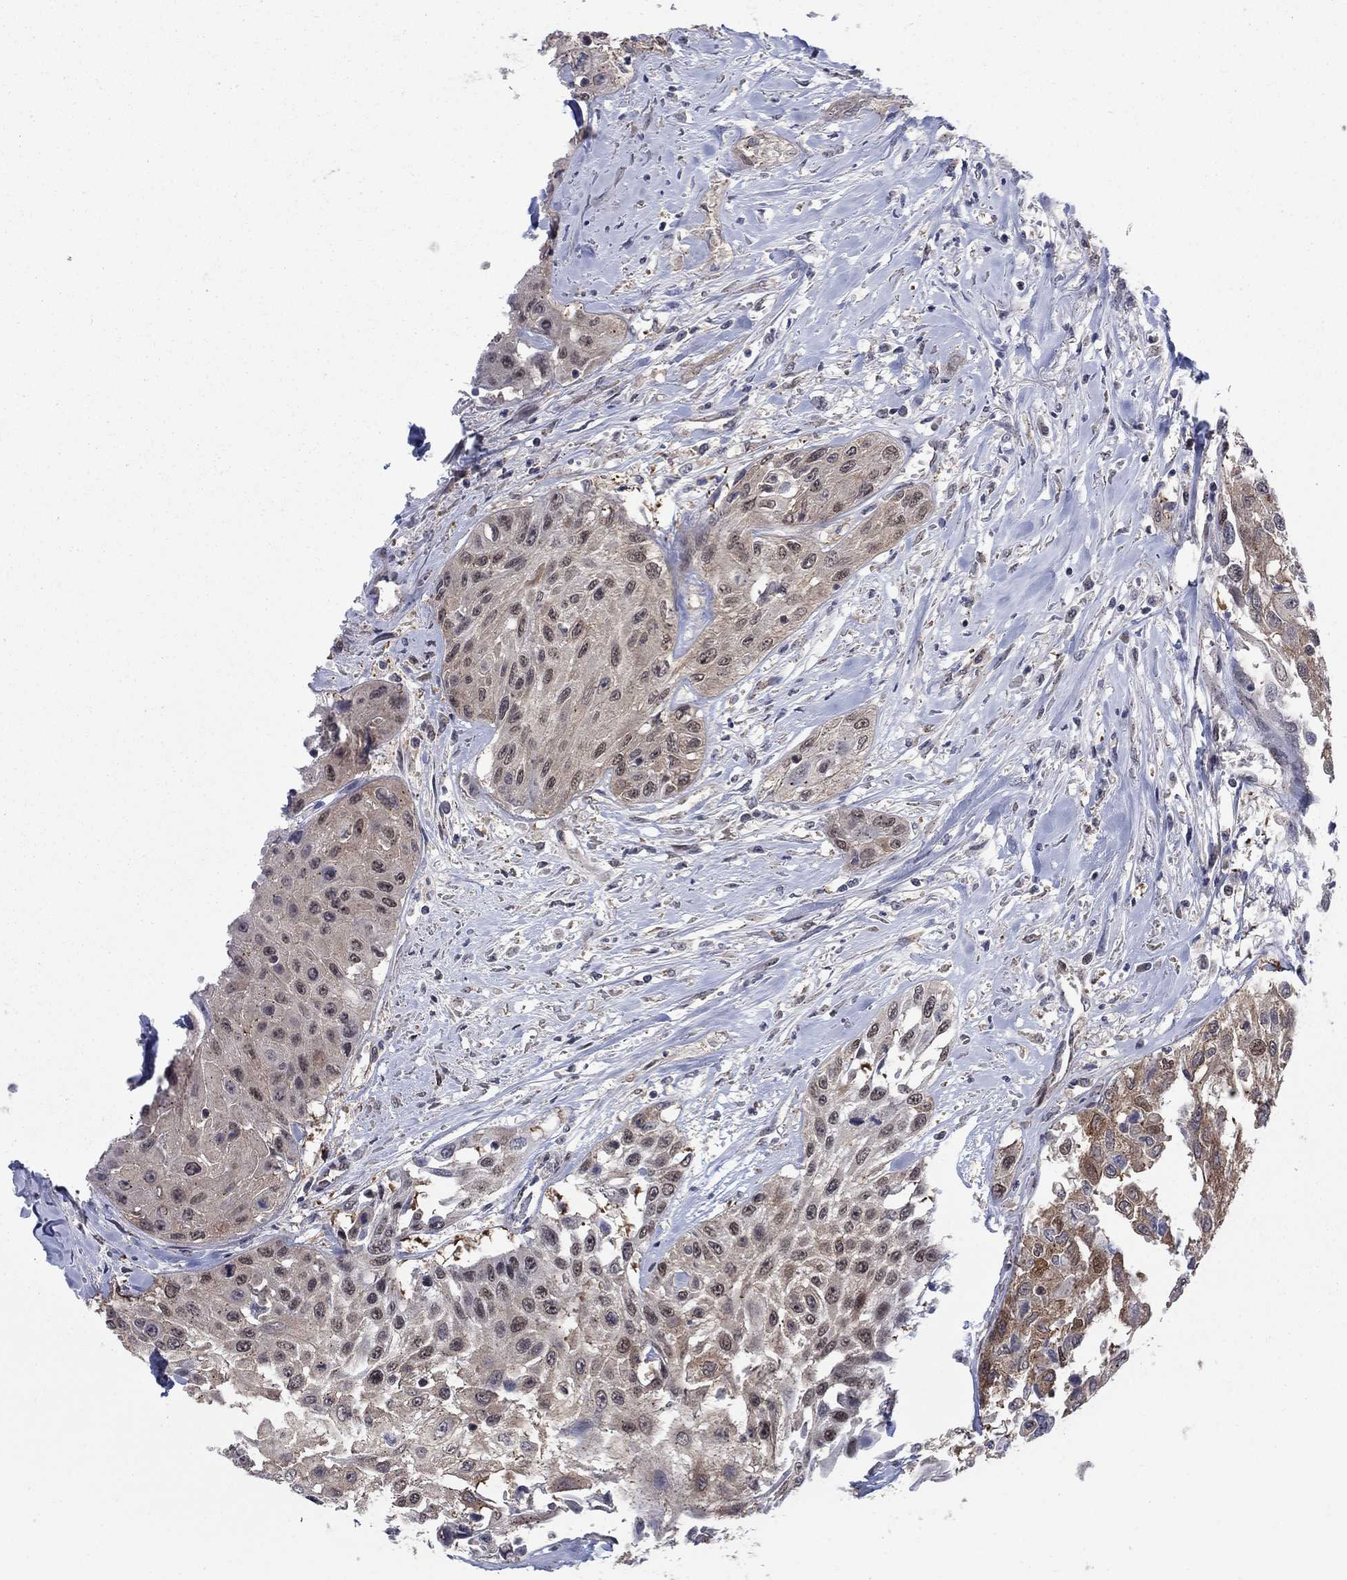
{"staining": {"intensity": "moderate", "quantity": "<25%", "location": "cytoplasmic/membranous"}, "tissue": "head and neck cancer", "cell_type": "Tumor cells", "image_type": "cancer", "snomed": [{"axis": "morphology", "description": "Normal tissue, NOS"}, {"axis": "morphology", "description": "Squamous cell carcinoma, NOS"}, {"axis": "topography", "description": "Oral tissue"}, {"axis": "topography", "description": "Peripheral nerve tissue"}, {"axis": "topography", "description": "Head-Neck"}], "caption": "A high-resolution micrograph shows immunohistochemistry staining of head and neck cancer (squamous cell carcinoma), which demonstrates moderate cytoplasmic/membranous staining in about <25% of tumor cells. The staining was performed using DAB (3,3'-diaminobenzidine), with brown indicating positive protein expression. Nuclei are stained blue with hematoxylin.", "gene": "SH3RF1", "patient": {"sex": "female", "age": 59}}